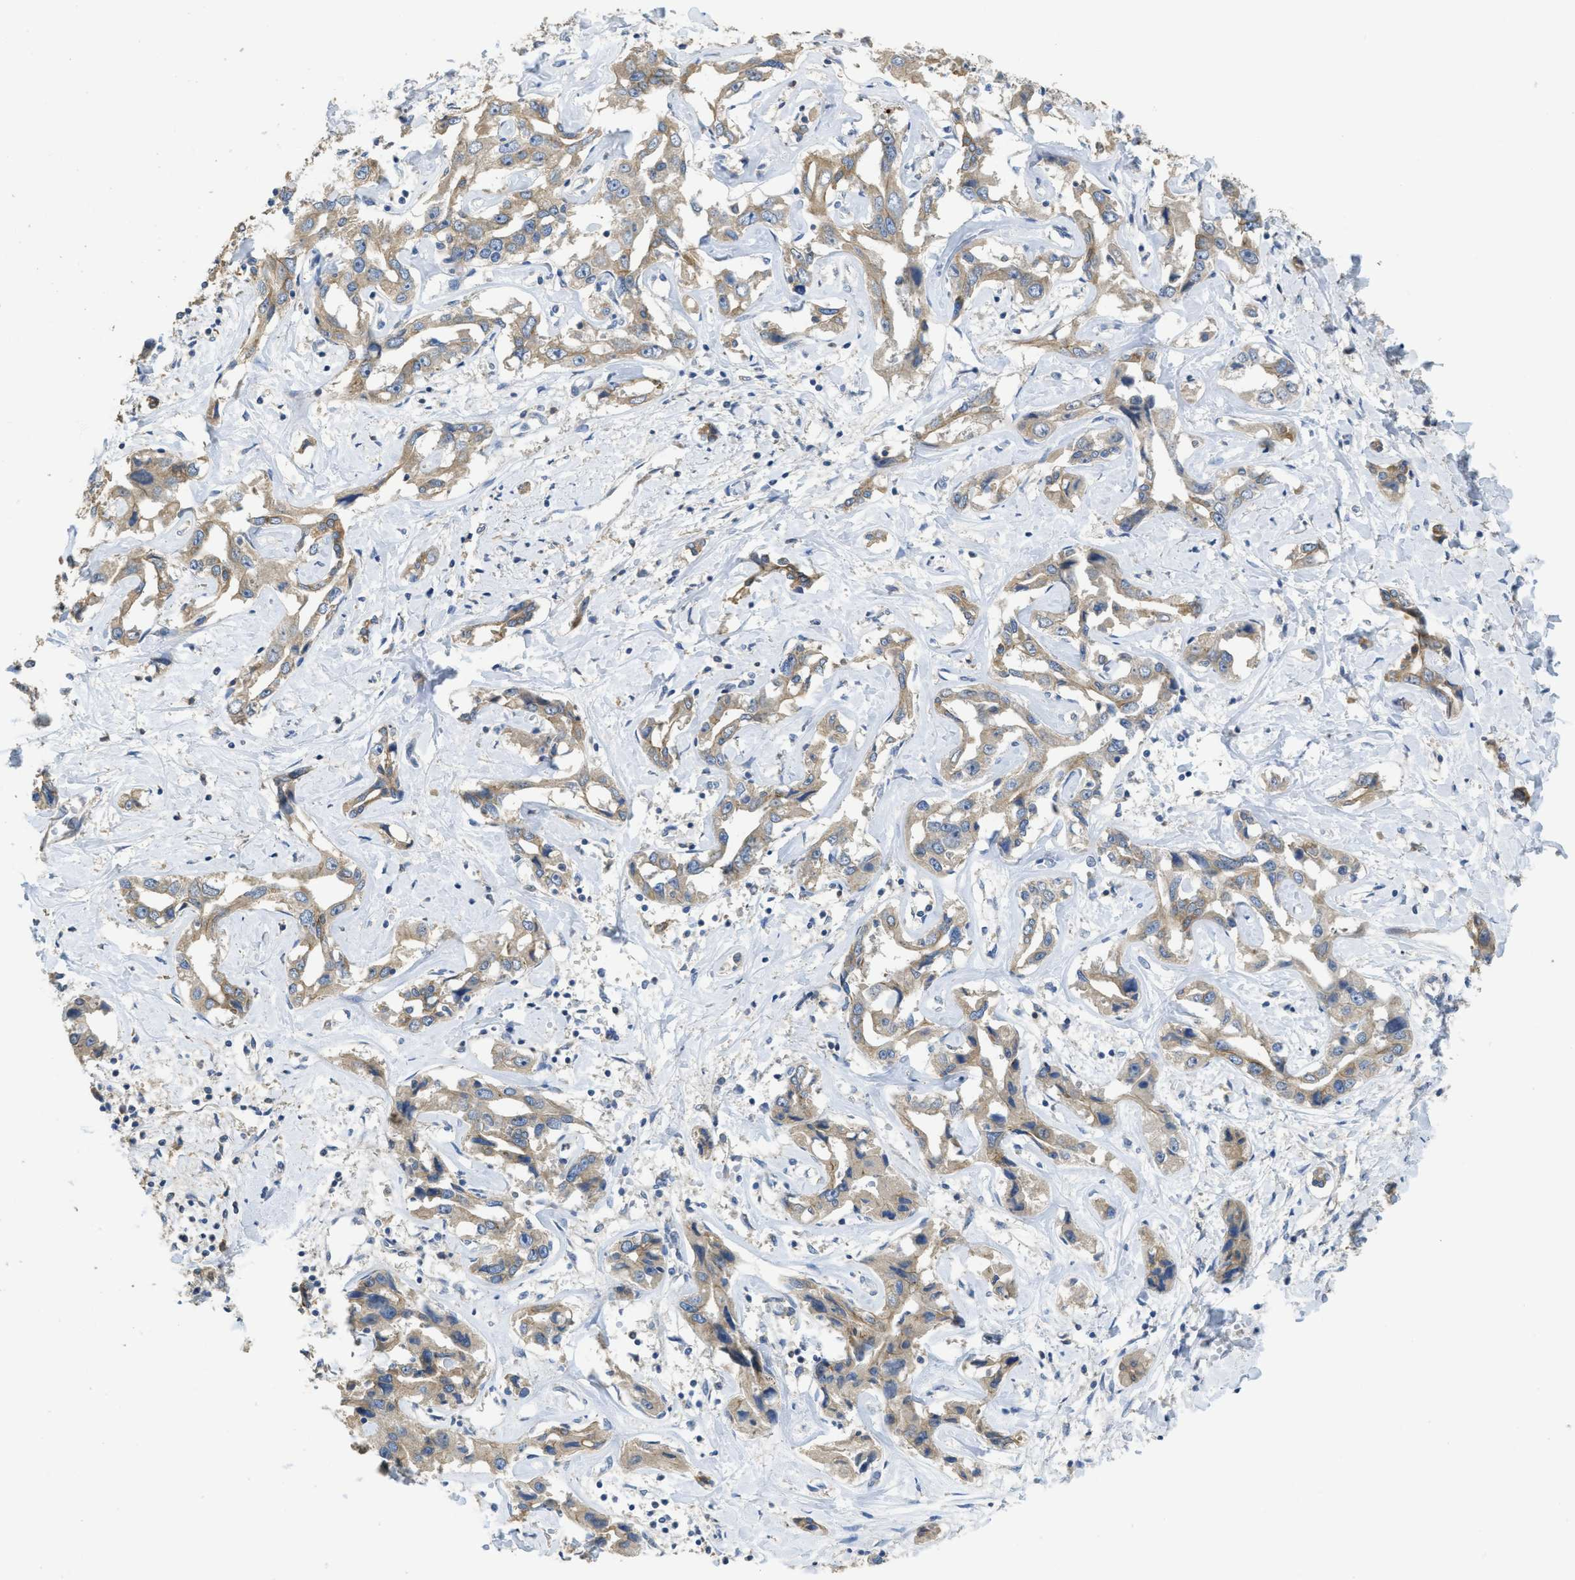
{"staining": {"intensity": "moderate", "quantity": ">75%", "location": "cytoplasmic/membranous"}, "tissue": "liver cancer", "cell_type": "Tumor cells", "image_type": "cancer", "snomed": [{"axis": "morphology", "description": "Cholangiocarcinoma"}, {"axis": "topography", "description": "Liver"}], "caption": "An immunohistochemistry photomicrograph of tumor tissue is shown. Protein staining in brown labels moderate cytoplasmic/membranous positivity in cholangiocarcinoma (liver) within tumor cells.", "gene": "SFXN2", "patient": {"sex": "male", "age": 59}}